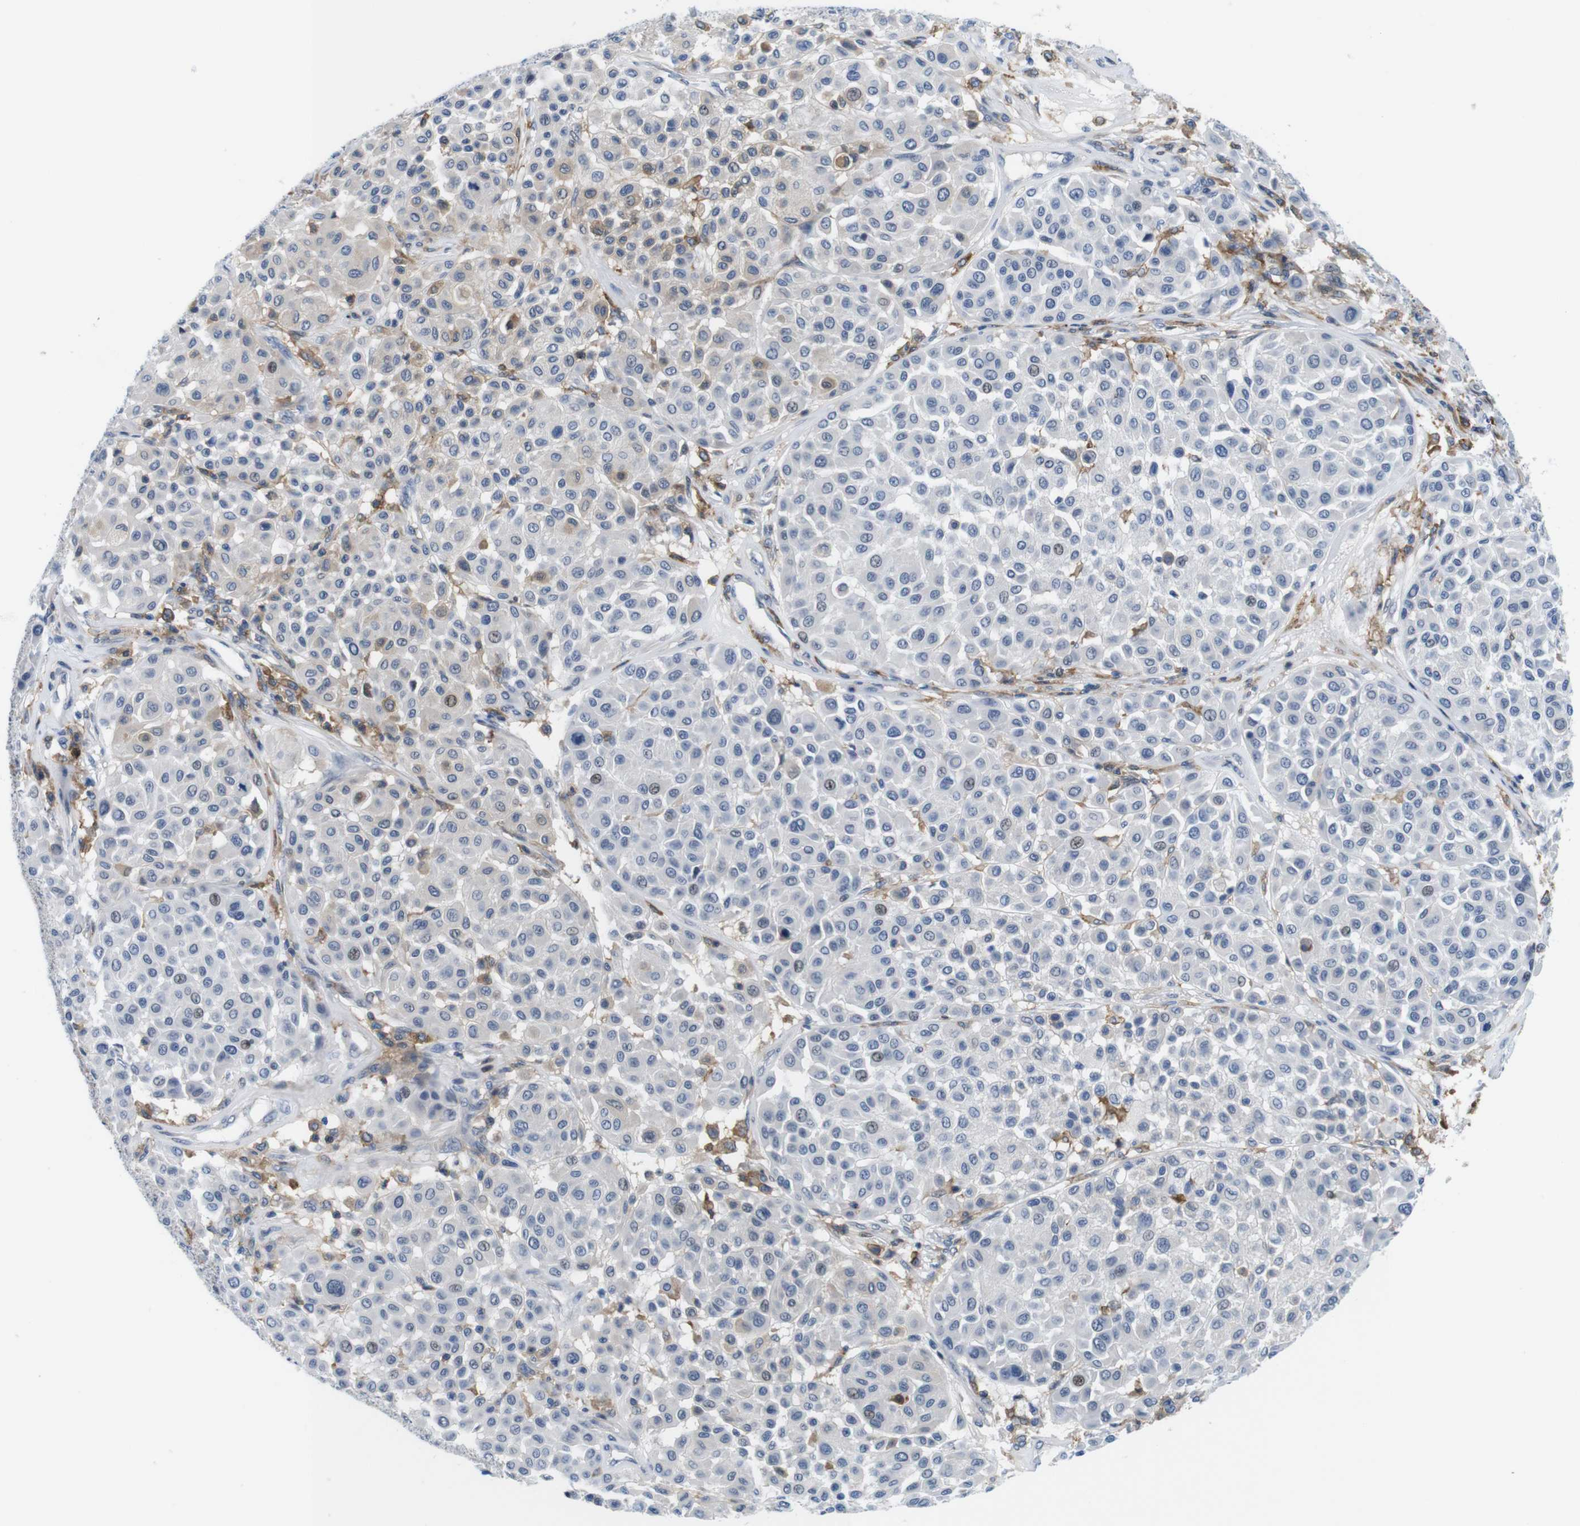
{"staining": {"intensity": "negative", "quantity": "none", "location": "none"}, "tissue": "melanoma", "cell_type": "Tumor cells", "image_type": "cancer", "snomed": [{"axis": "morphology", "description": "Malignant melanoma, Metastatic site"}, {"axis": "topography", "description": "Soft tissue"}], "caption": "Immunohistochemistry of human melanoma demonstrates no expression in tumor cells.", "gene": "CD300C", "patient": {"sex": "male", "age": 41}}